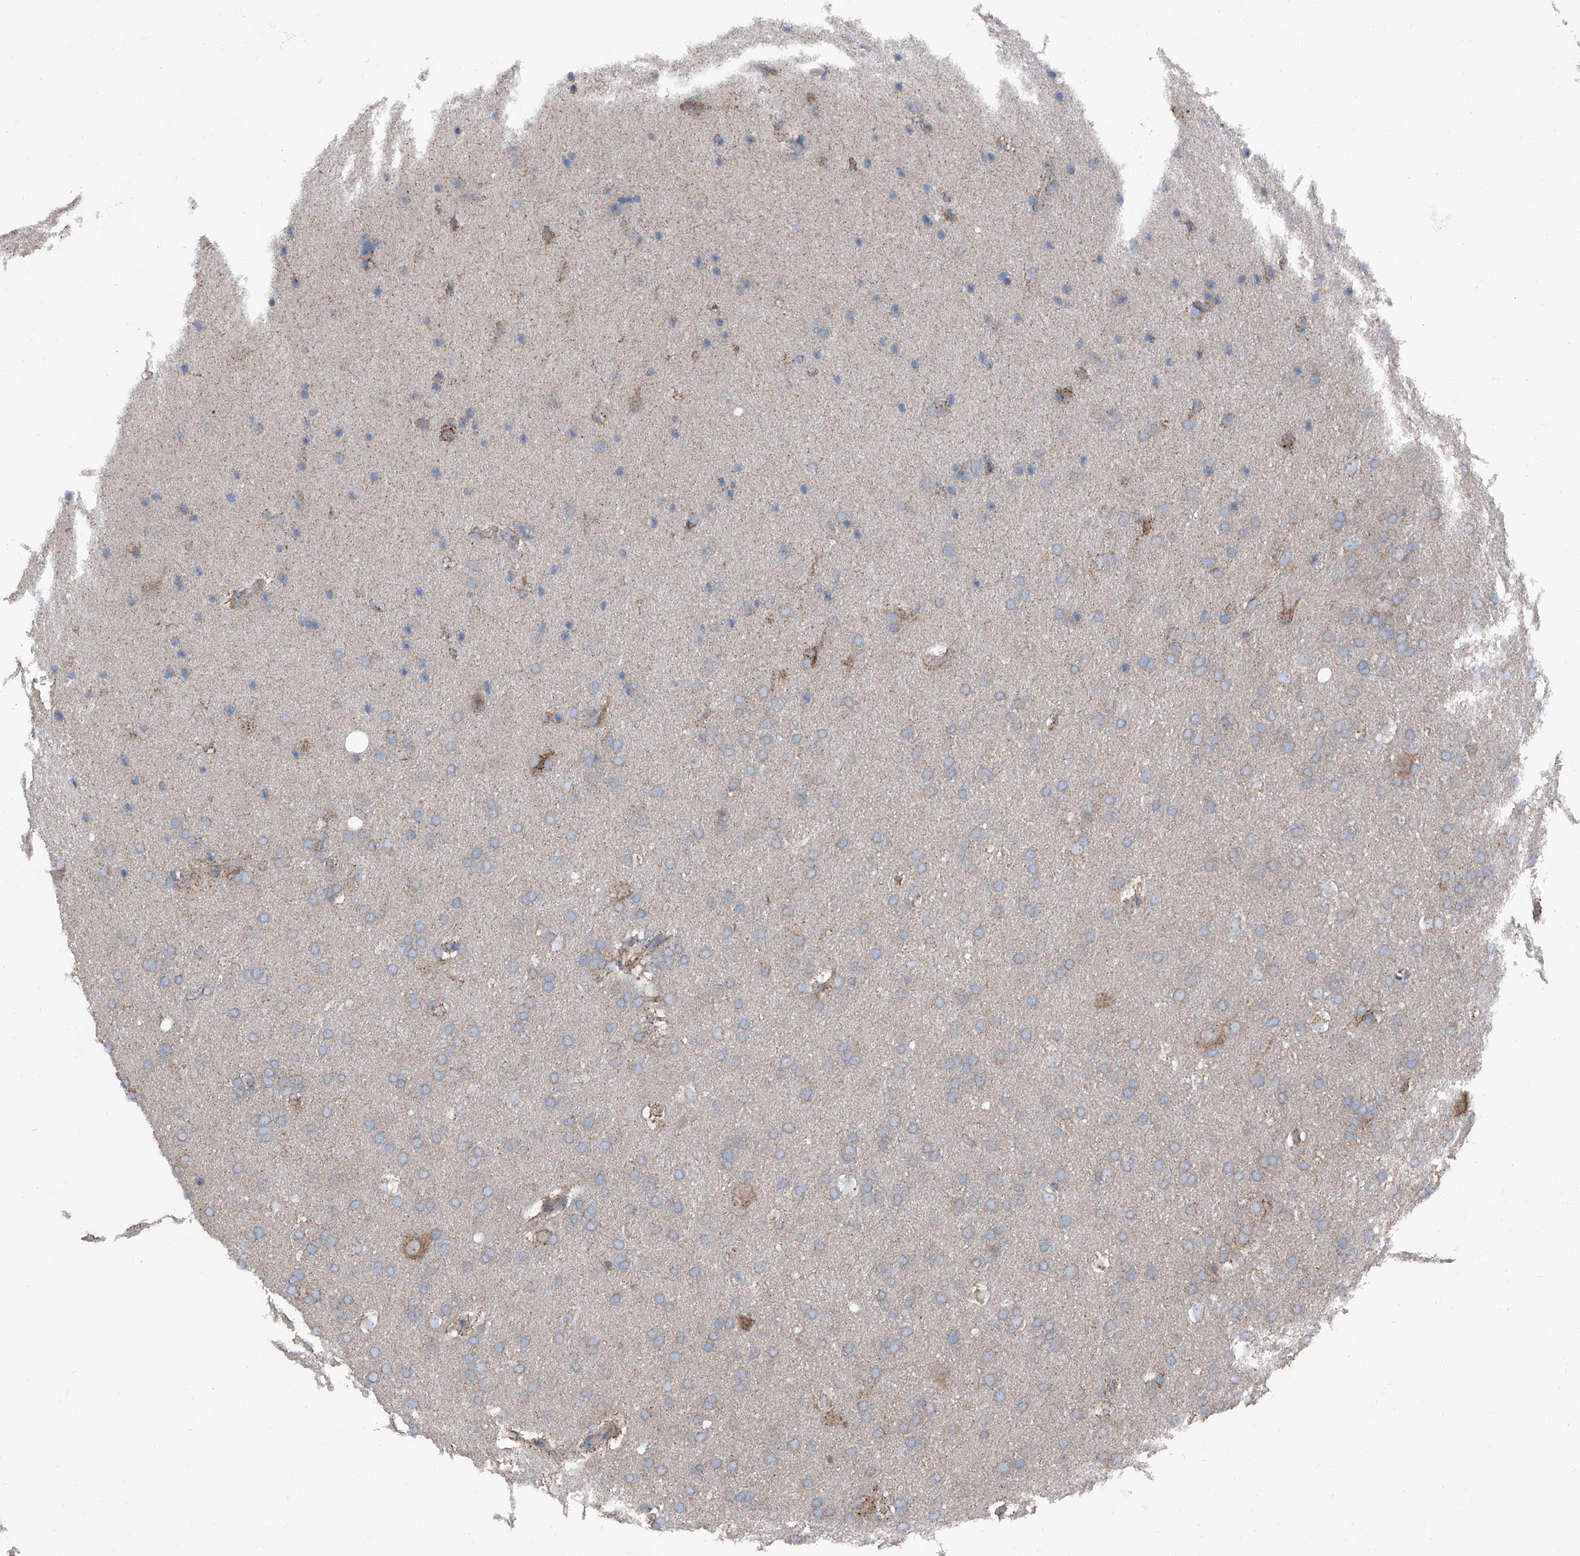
{"staining": {"intensity": "negative", "quantity": "none", "location": "none"}, "tissue": "glioma", "cell_type": "Tumor cells", "image_type": "cancer", "snomed": [{"axis": "morphology", "description": "Glioma, malignant, Low grade"}, {"axis": "topography", "description": "Brain"}], "caption": "This micrograph is of malignant glioma (low-grade) stained with IHC to label a protein in brown with the nuclei are counter-stained blue. There is no staining in tumor cells. (IHC, brightfield microscopy, high magnification).", "gene": "GPR142", "patient": {"sex": "female", "age": 37}}